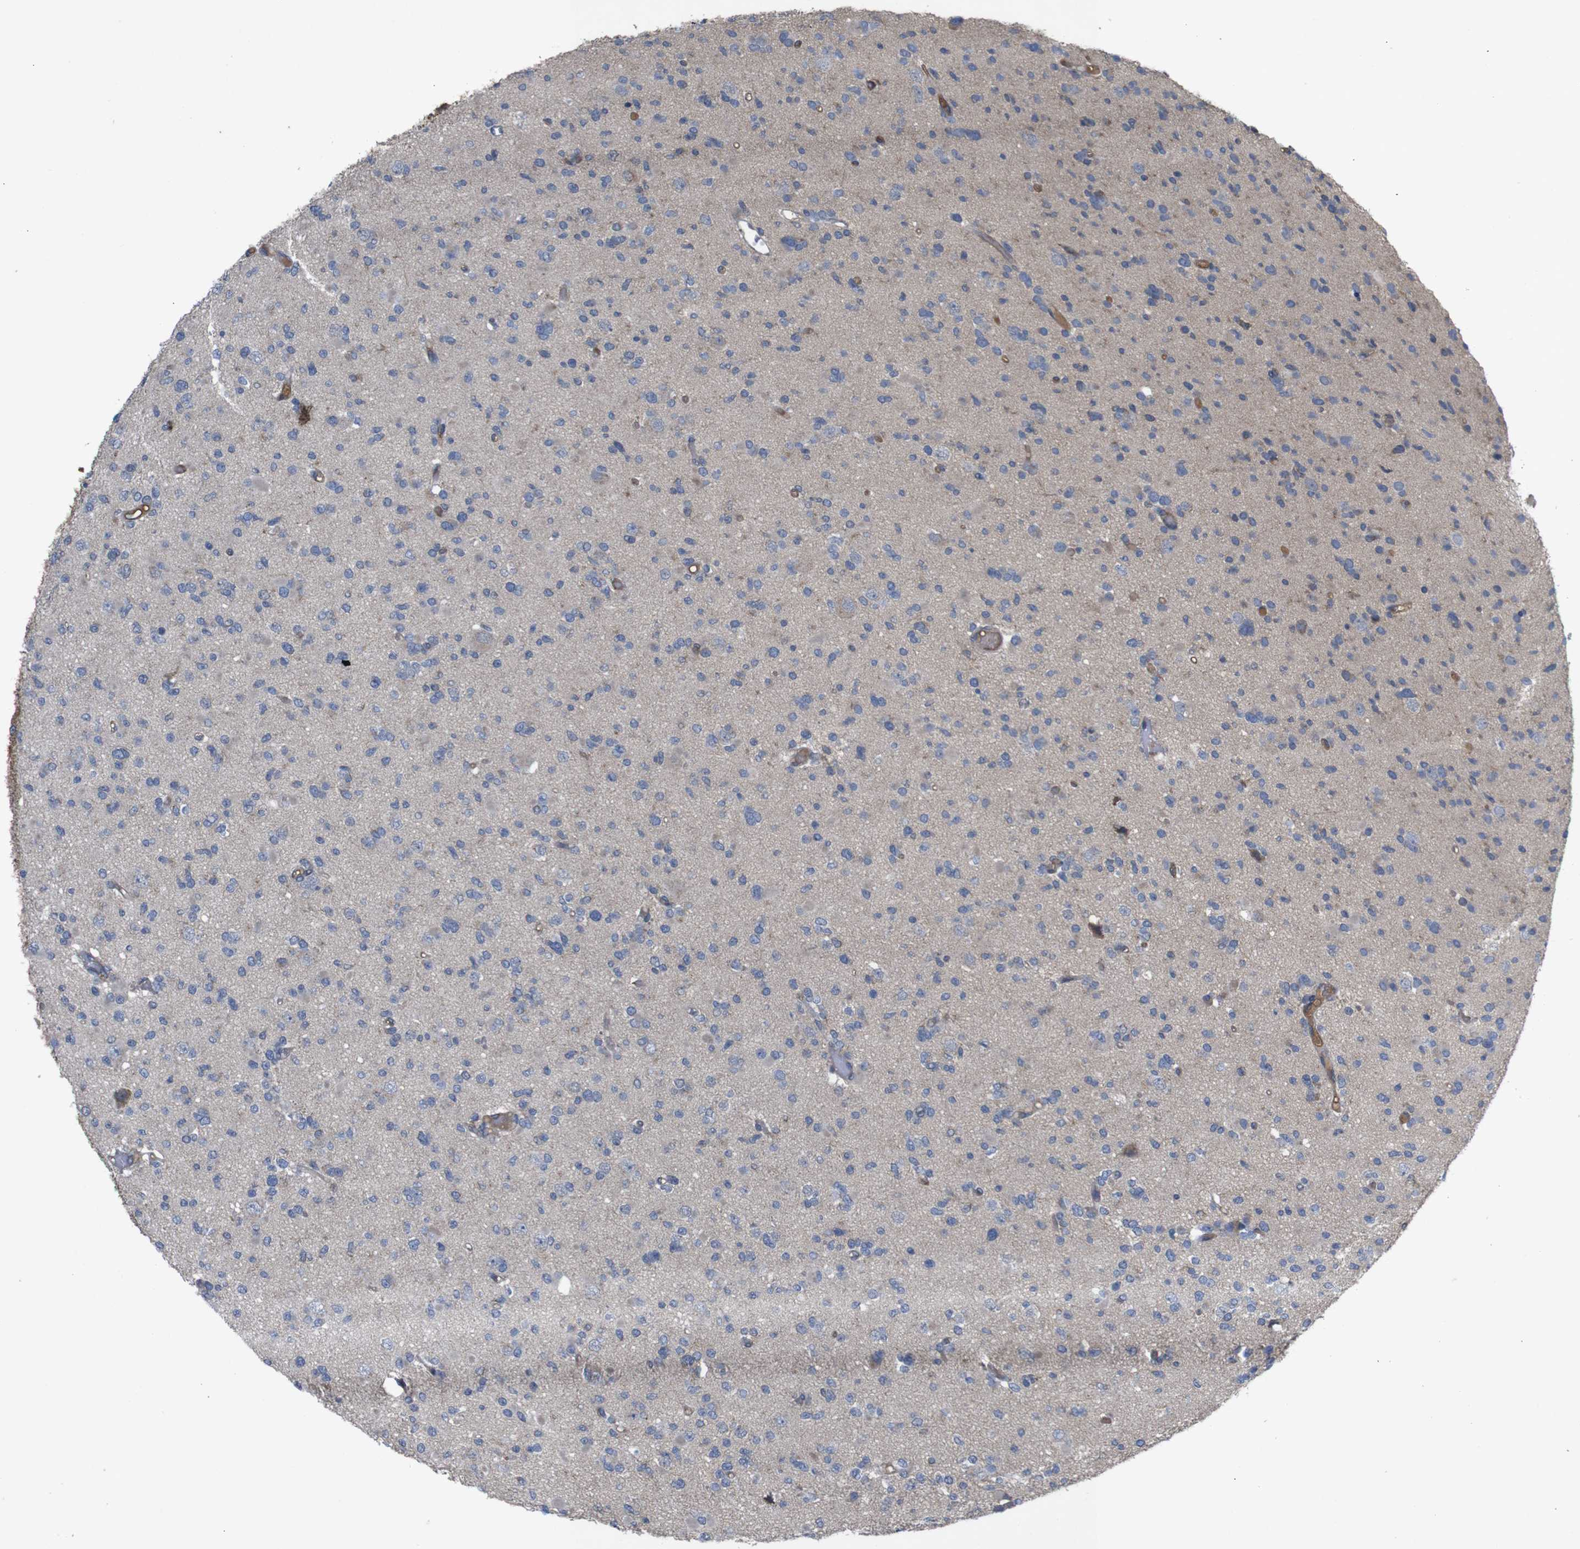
{"staining": {"intensity": "negative", "quantity": "none", "location": "none"}, "tissue": "glioma", "cell_type": "Tumor cells", "image_type": "cancer", "snomed": [{"axis": "morphology", "description": "Glioma, malignant, Low grade"}, {"axis": "topography", "description": "Brain"}], "caption": "Tumor cells show no significant protein expression in malignant glioma (low-grade).", "gene": "PTPN1", "patient": {"sex": "female", "age": 22}}